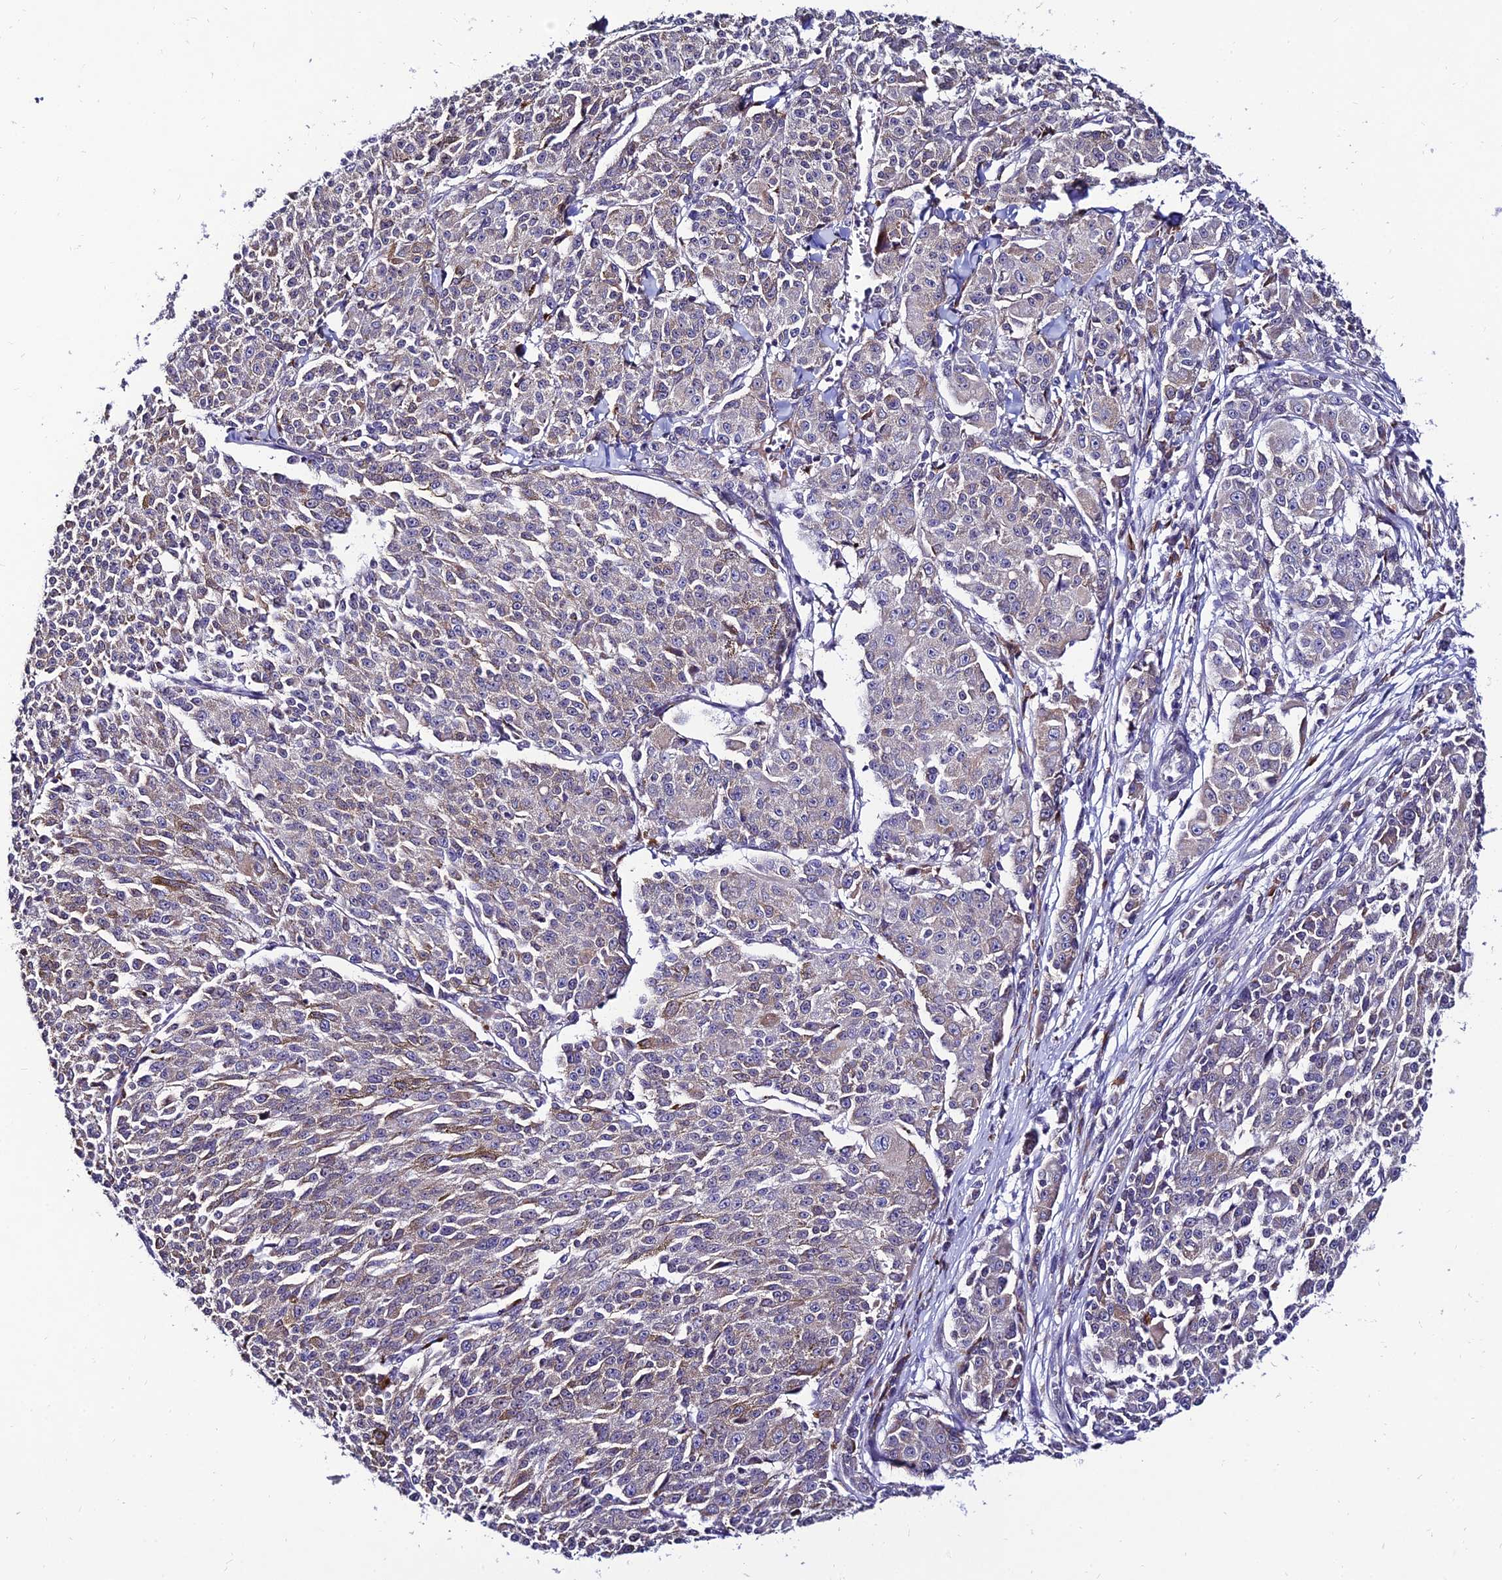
{"staining": {"intensity": "weak", "quantity": "<25%", "location": "cytoplasmic/membranous"}, "tissue": "melanoma", "cell_type": "Tumor cells", "image_type": "cancer", "snomed": [{"axis": "morphology", "description": "Malignant melanoma, NOS"}, {"axis": "topography", "description": "Skin"}], "caption": "Micrograph shows no protein staining in tumor cells of malignant melanoma tissue. (Stains: DAB immunohistochemistry with hematoxylin counter stain, Microscopy: brightfield microscopy at high magnification).", "gene": "CDNF", "patient": {"sex": "female", "age": 52}}